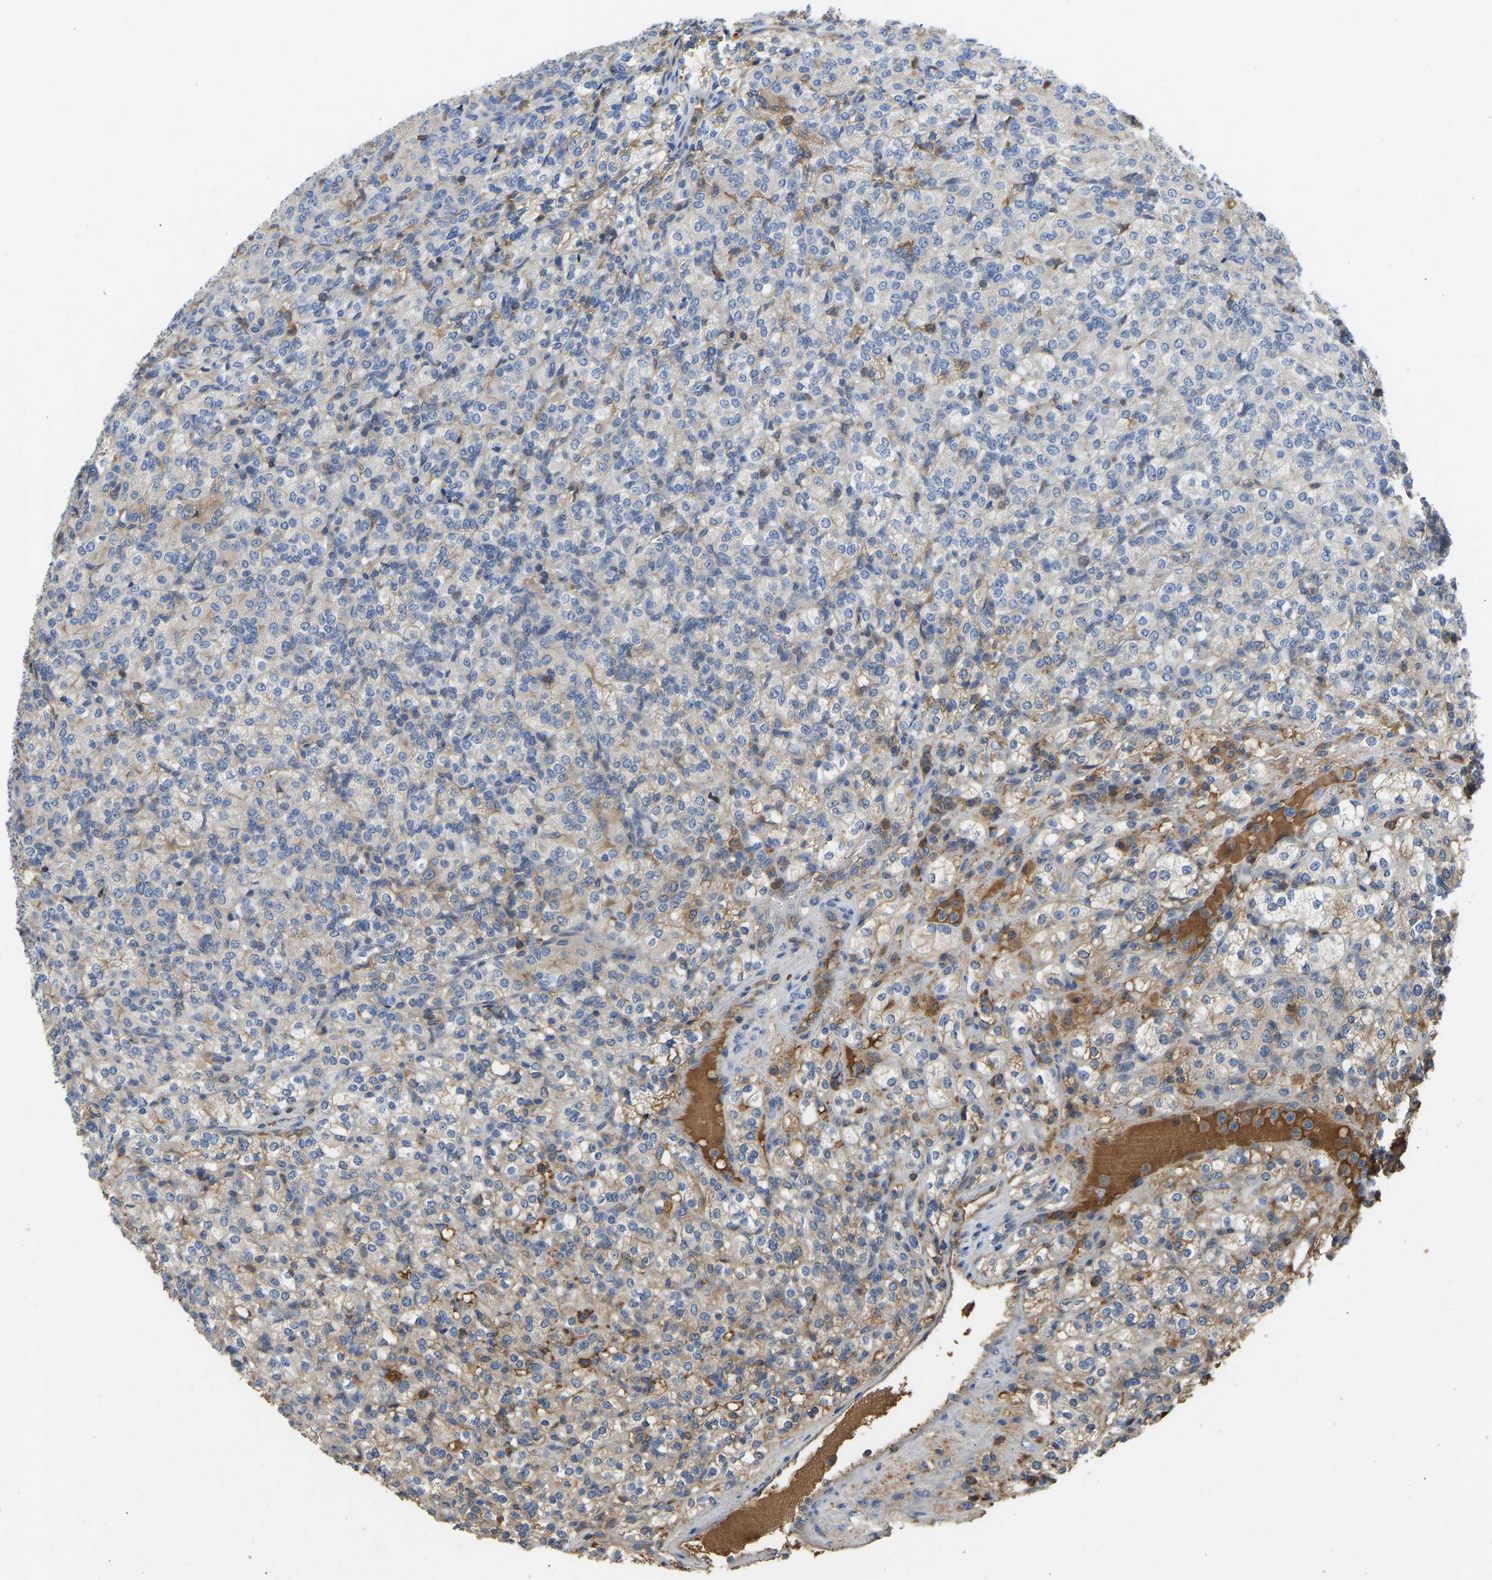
{"staining": {"intensity": "negative", "quantity": "none", "location": "none"}, "tissue": "renal cancer", "cell_type": "Tumor cells", "image_type": "cancer", "snomed": [{"axis": "morphology", "description": "Adenocarcinoma, NOS"}, {"axis": "topography", "description": "Kidney"}], "caption": "Tumor cells are negative for brown protein staining in renal cancer.", "gene": "VCPKMT", "patient": {"sex": "male", "age": 77}}